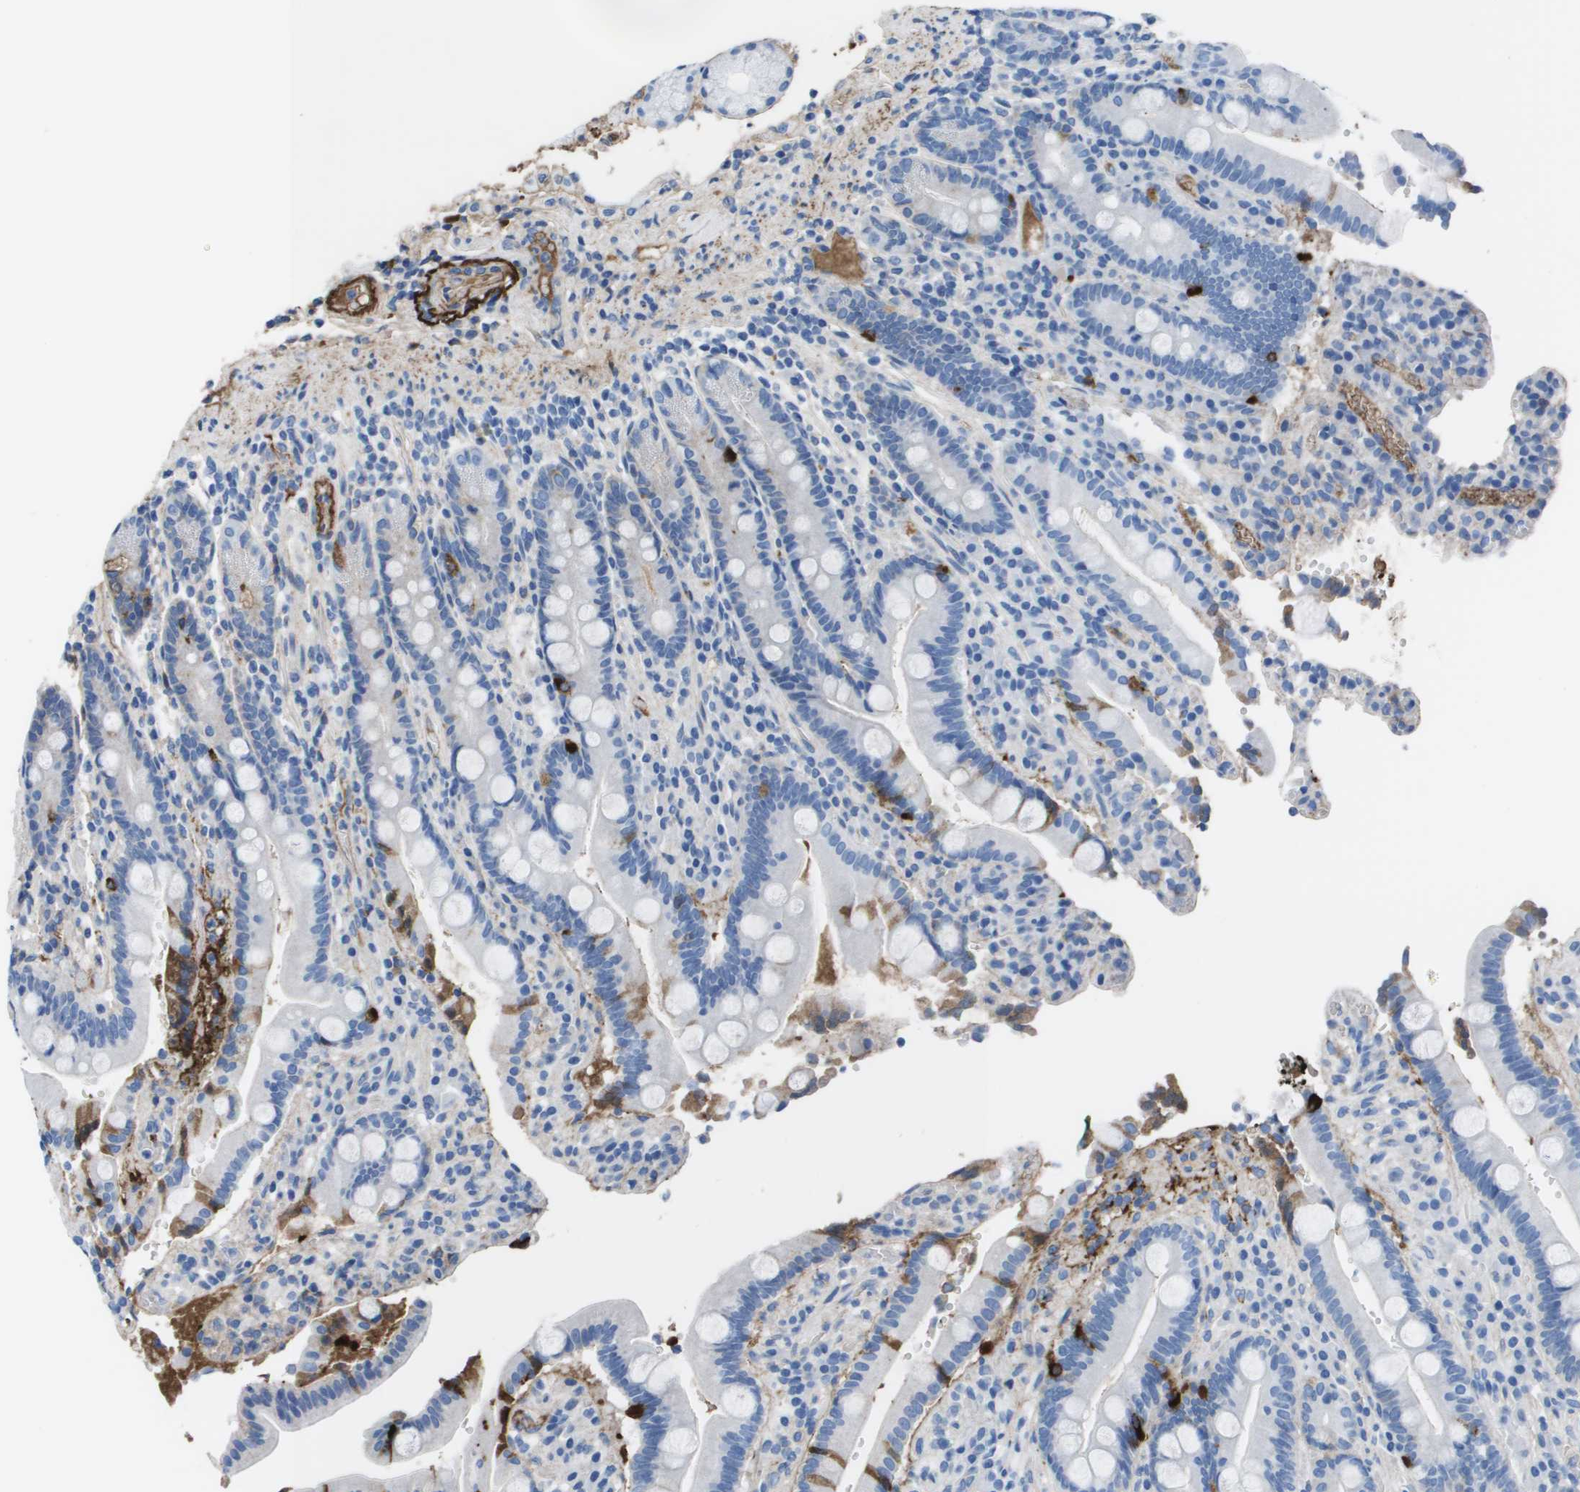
{"staining": {"intensity": "moderate", "quantity": "<25%", "location": "cytoplasmic/membranous"}, "tissue": "duodenum", "cell_type": "Glandular cells", "image_type": "normal", "snomed": [{"axis": "morphology", "description": "Normal tissue, NOS"}, {"axis": "topography", "description": "Small intestine, NOS"}], "caption": "Benign duodenum demonstrates moderate cytoplasmic/membranous positivity in about <25% of glandular cells, visualized by immunohistochemistry. The staining was performed using DAB (3,3'-diaminobenzidine), with brown indicating positive protein expression. Nuclei are stained blue with hematoxylin.", "gene": "VTN", "patient": {"sex": "female", "age": 71}}